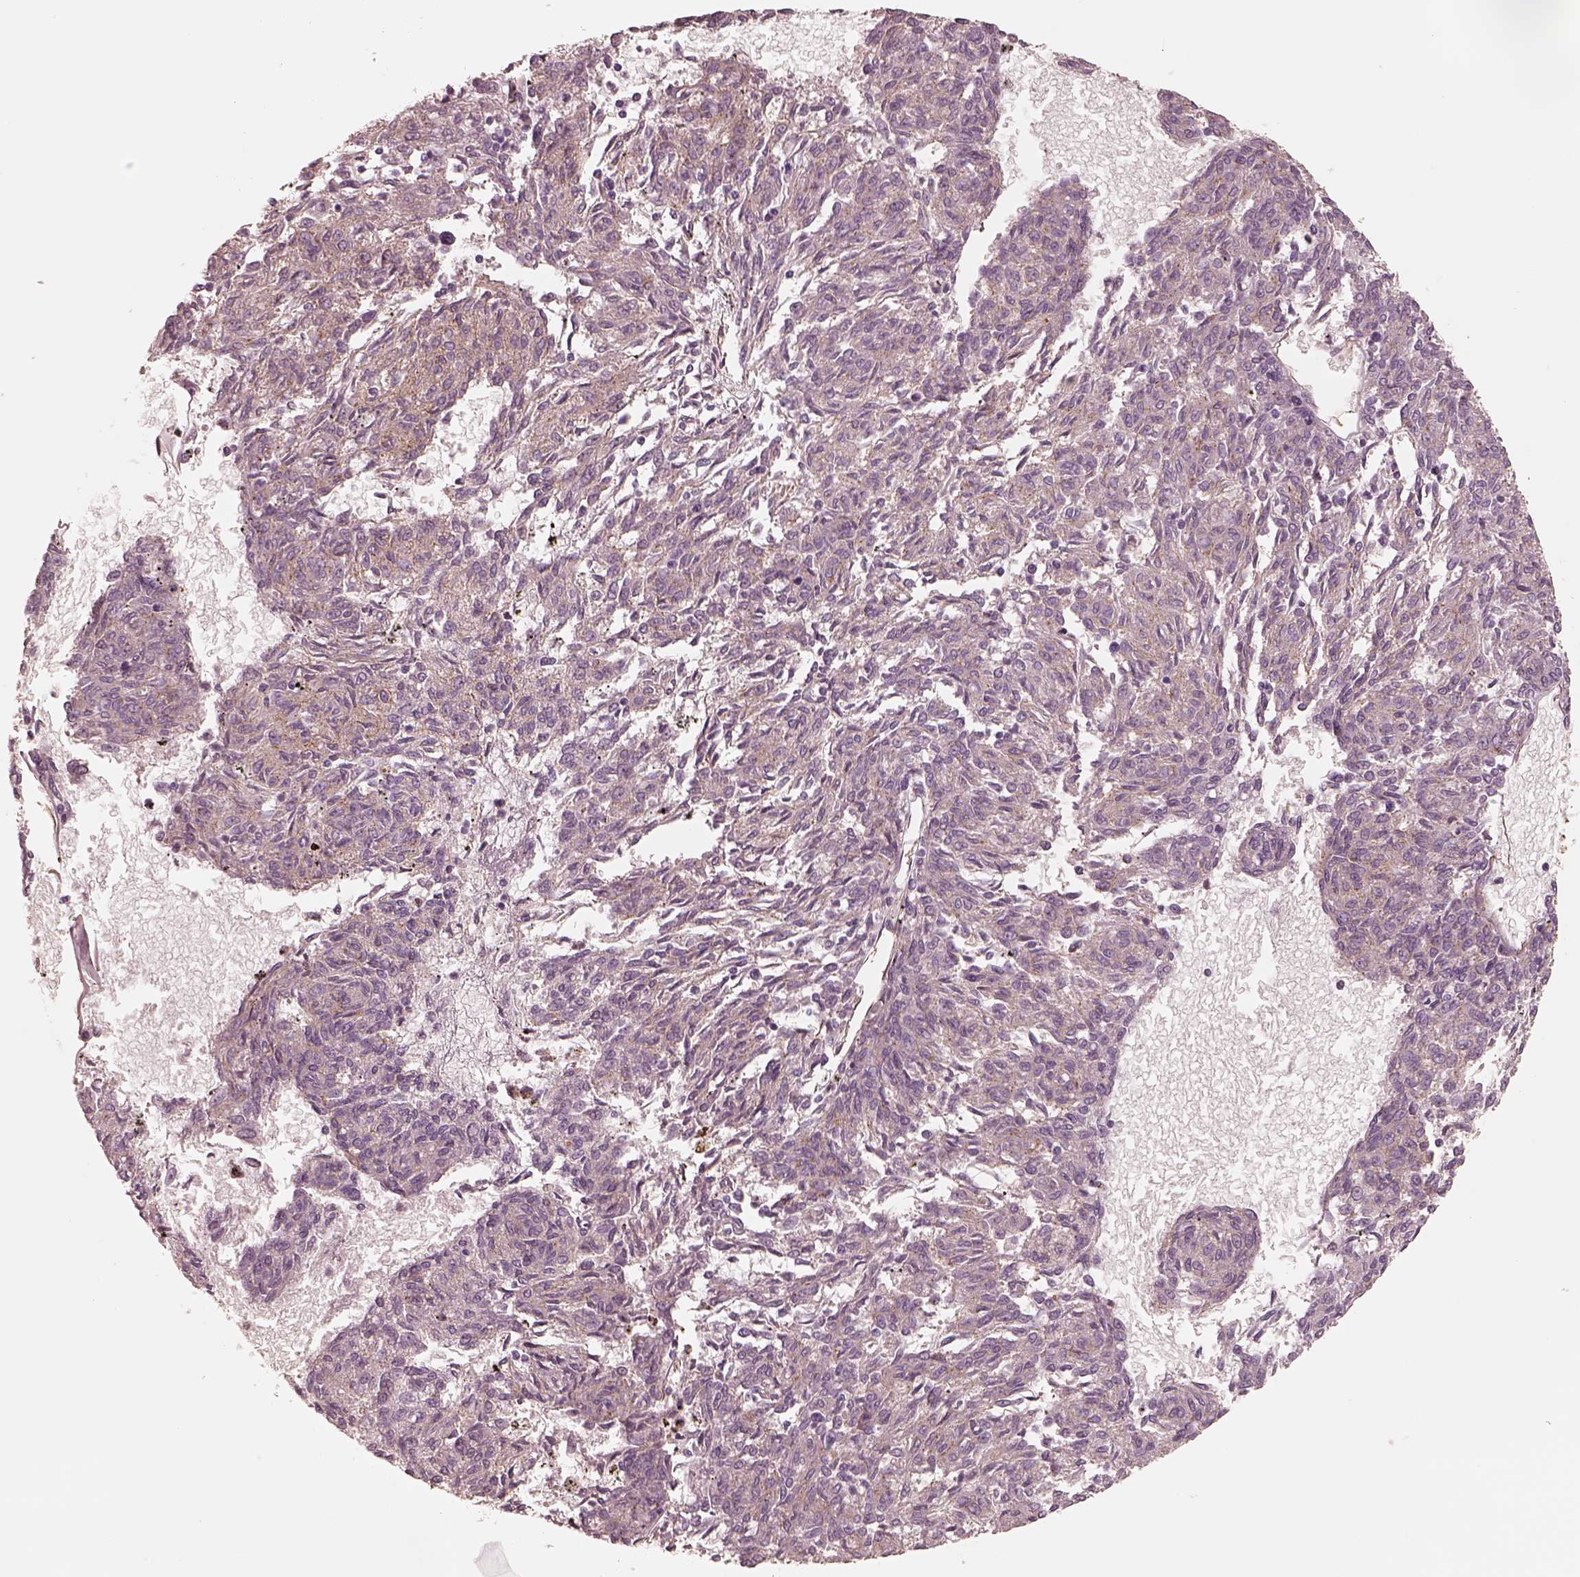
{"staining": {"intensity": "moderate", "quantity": "25%-75%", "location": "cytoplasmic/membranous"}, "tissue": "melanoma", "cell_type": "Tumor cells", "image_type": "cancer", "snomed": [{"axis": "morphology", "description": "Malignant melanoma, NOS"}, {"axis": "topography", "description": "Skin"}], "caption": "Immunohistochemistry of human malignant melanoma shows medium levels of moderate cytoplasmic/membranous positivity in about 25%-75% of tumor cells.", "gene": "CRYM", "patient": {"sex": "female", "age": 72}}